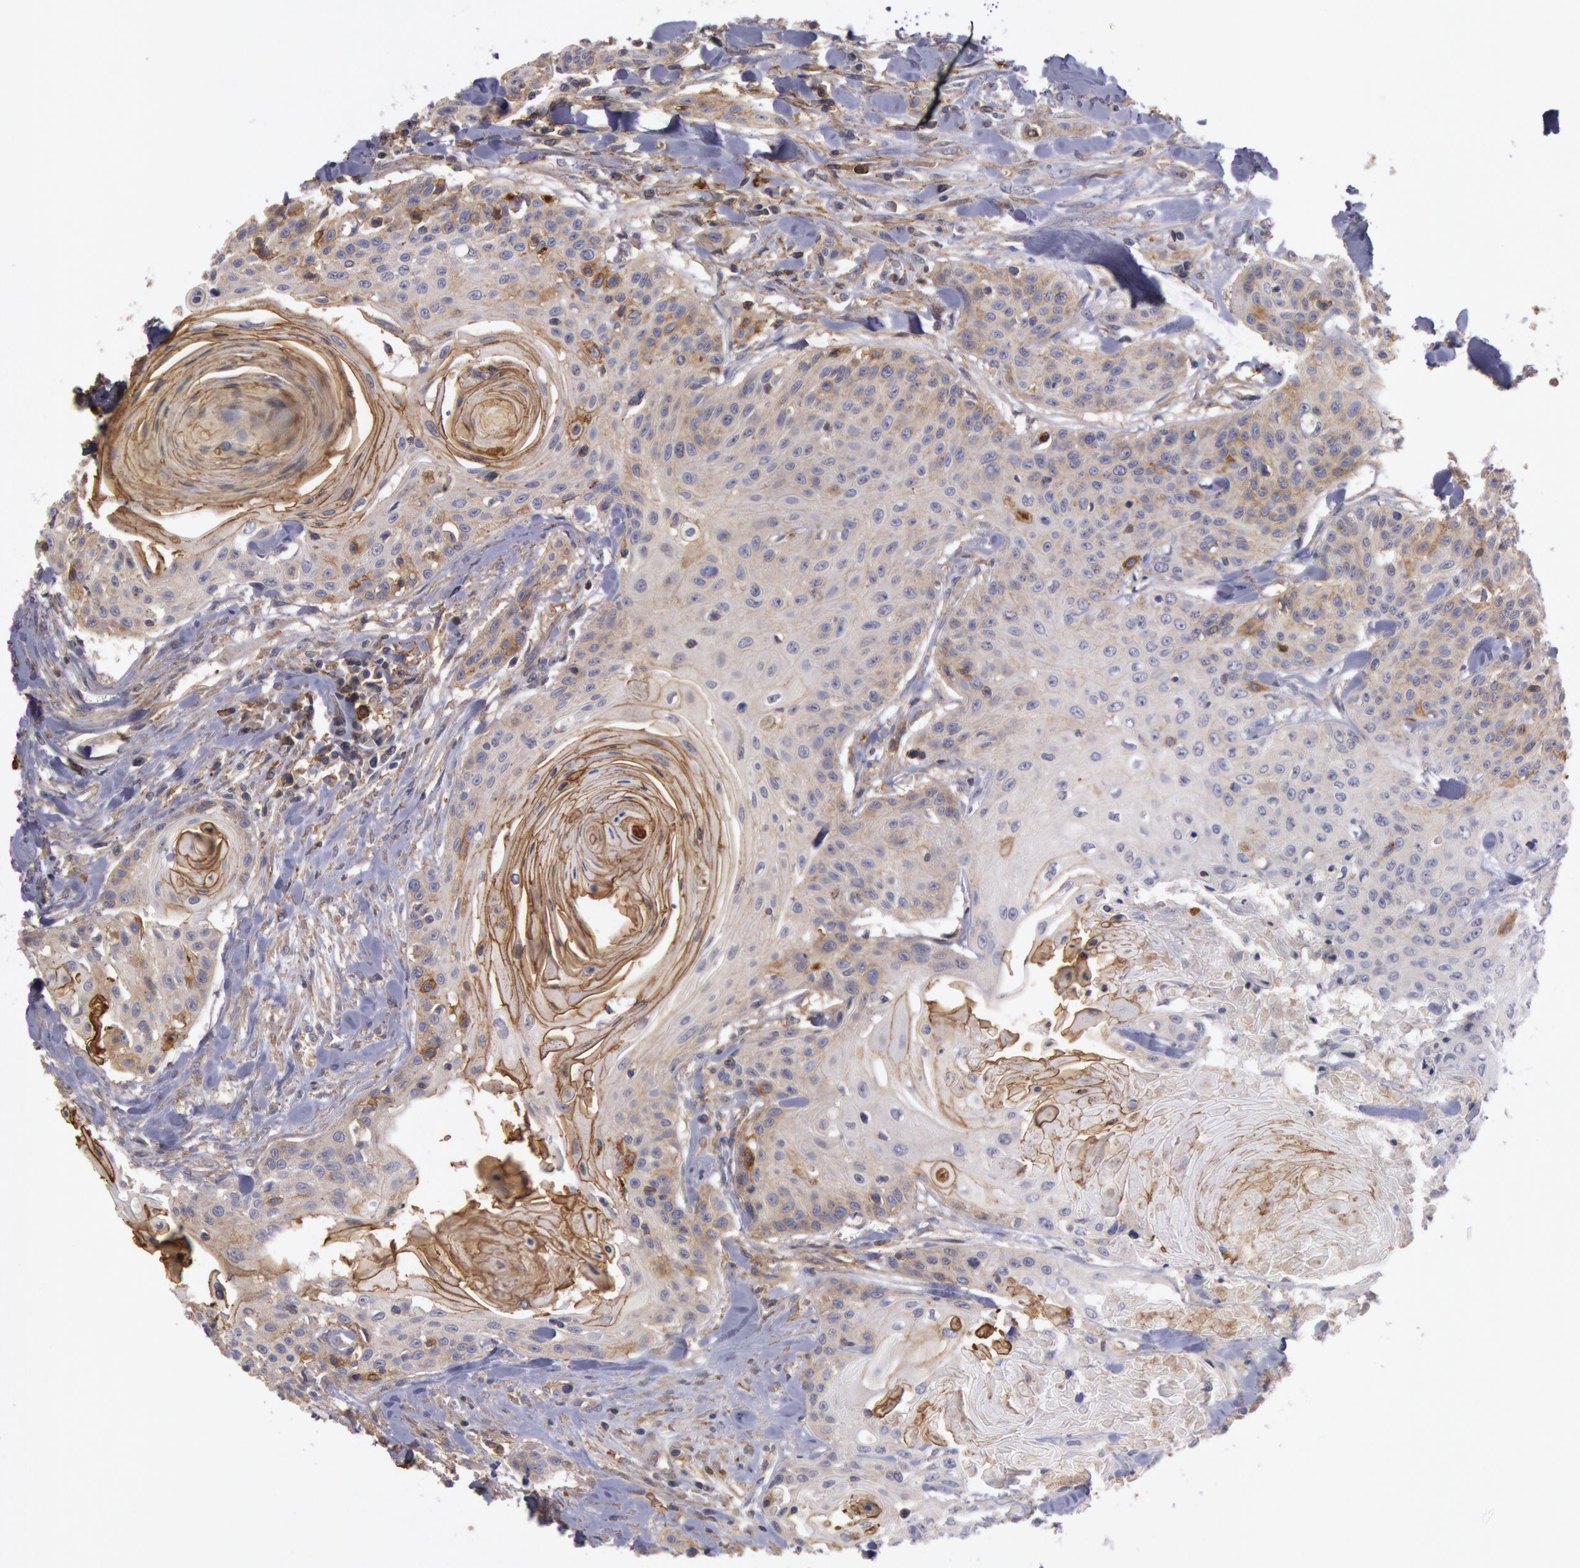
{"staining": {"intensity": "moderate", "quantity": "25%-75%", "location": "cytoplasmic/membranous"}, "tissue": "head and neck cancer", "cell_type": "Tumor cells", "image_type": "cancer", "snomed": [{"axis": "morphology", "description": "Squamous cell carcinoma, NOS"}, {"axis": "morphology", "description": "Squamous cell carcinoma, metastatic, NOS"}, {"axis": "topography", "description": "Lymph node"}, {"axis": "topography", "description": "Salivary gland"}, {"axis": "topography", "description": "Head-Neck"}], "caption": "Immunohistochemistry (IHC) of human metastatic squamous cell carcinoma (head and neck) exhibits medium levels of moderate cytoplasmic/membranous positivity in about 25%-75% of tumor cells.", "gene": "TRIB2", "patient": {"sex": "female", "age": 74}}